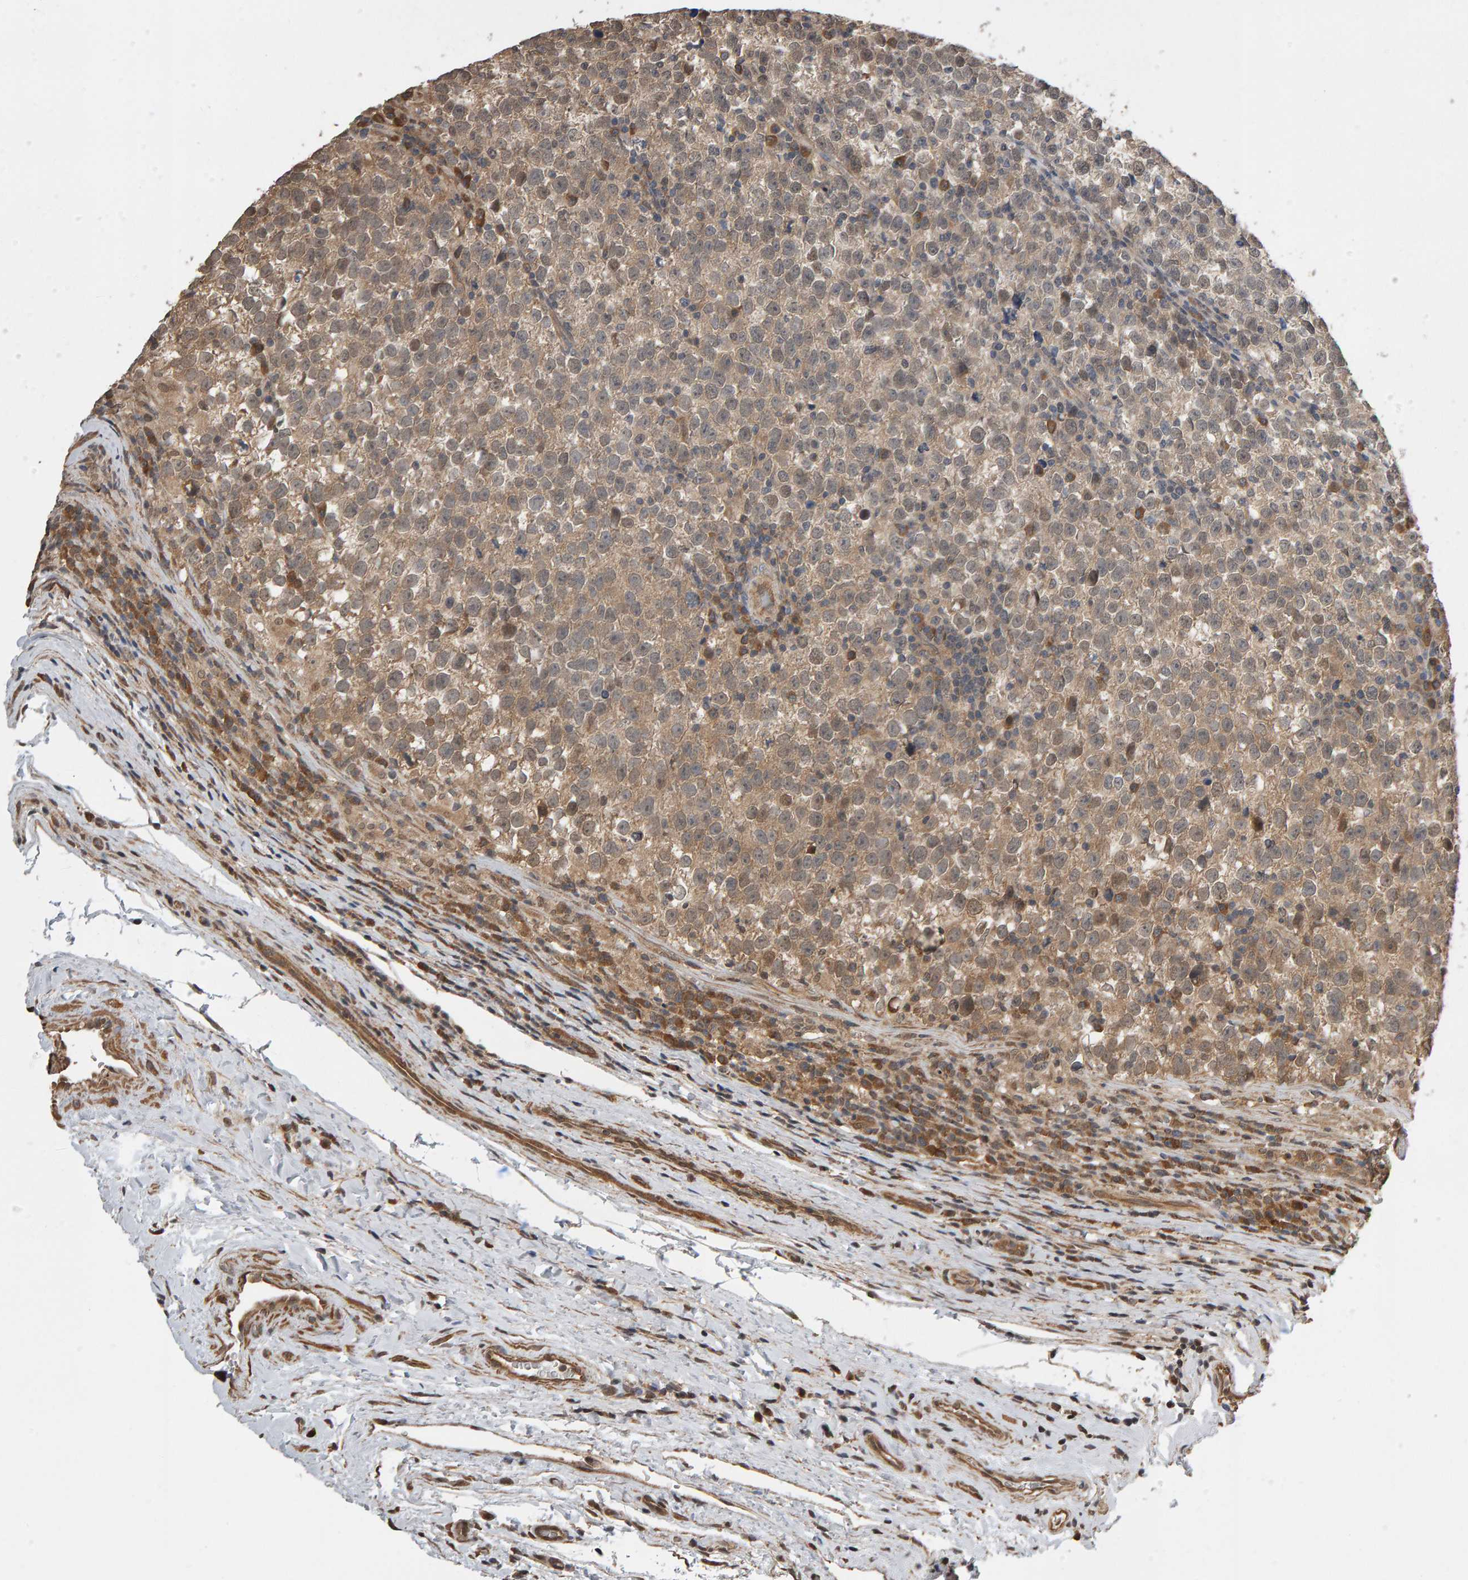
{"staining": {"intensity": "weak", "quantity": ">75%", "location": "cytoplasmic/membranous"}, "tissue": "testis cancer", "cell_type": "Tumor cells", "image_type": "cancer", "snomed": [{"axis": "morphology", "description": "Normal tissue, NOS"}, {"axis": "morphology", "description": "Seminoma, NOS"}, {"axis": "topography", "description": "Testis"}], "caption": "This image demonstrates immunohistochemistry staining of human testis seminoma, with low weak cytoplasmic/membranous expression in approximately >75% of tumor cells.", "gene": "COASY", "patient": {"sex": "male", "age": 43}}